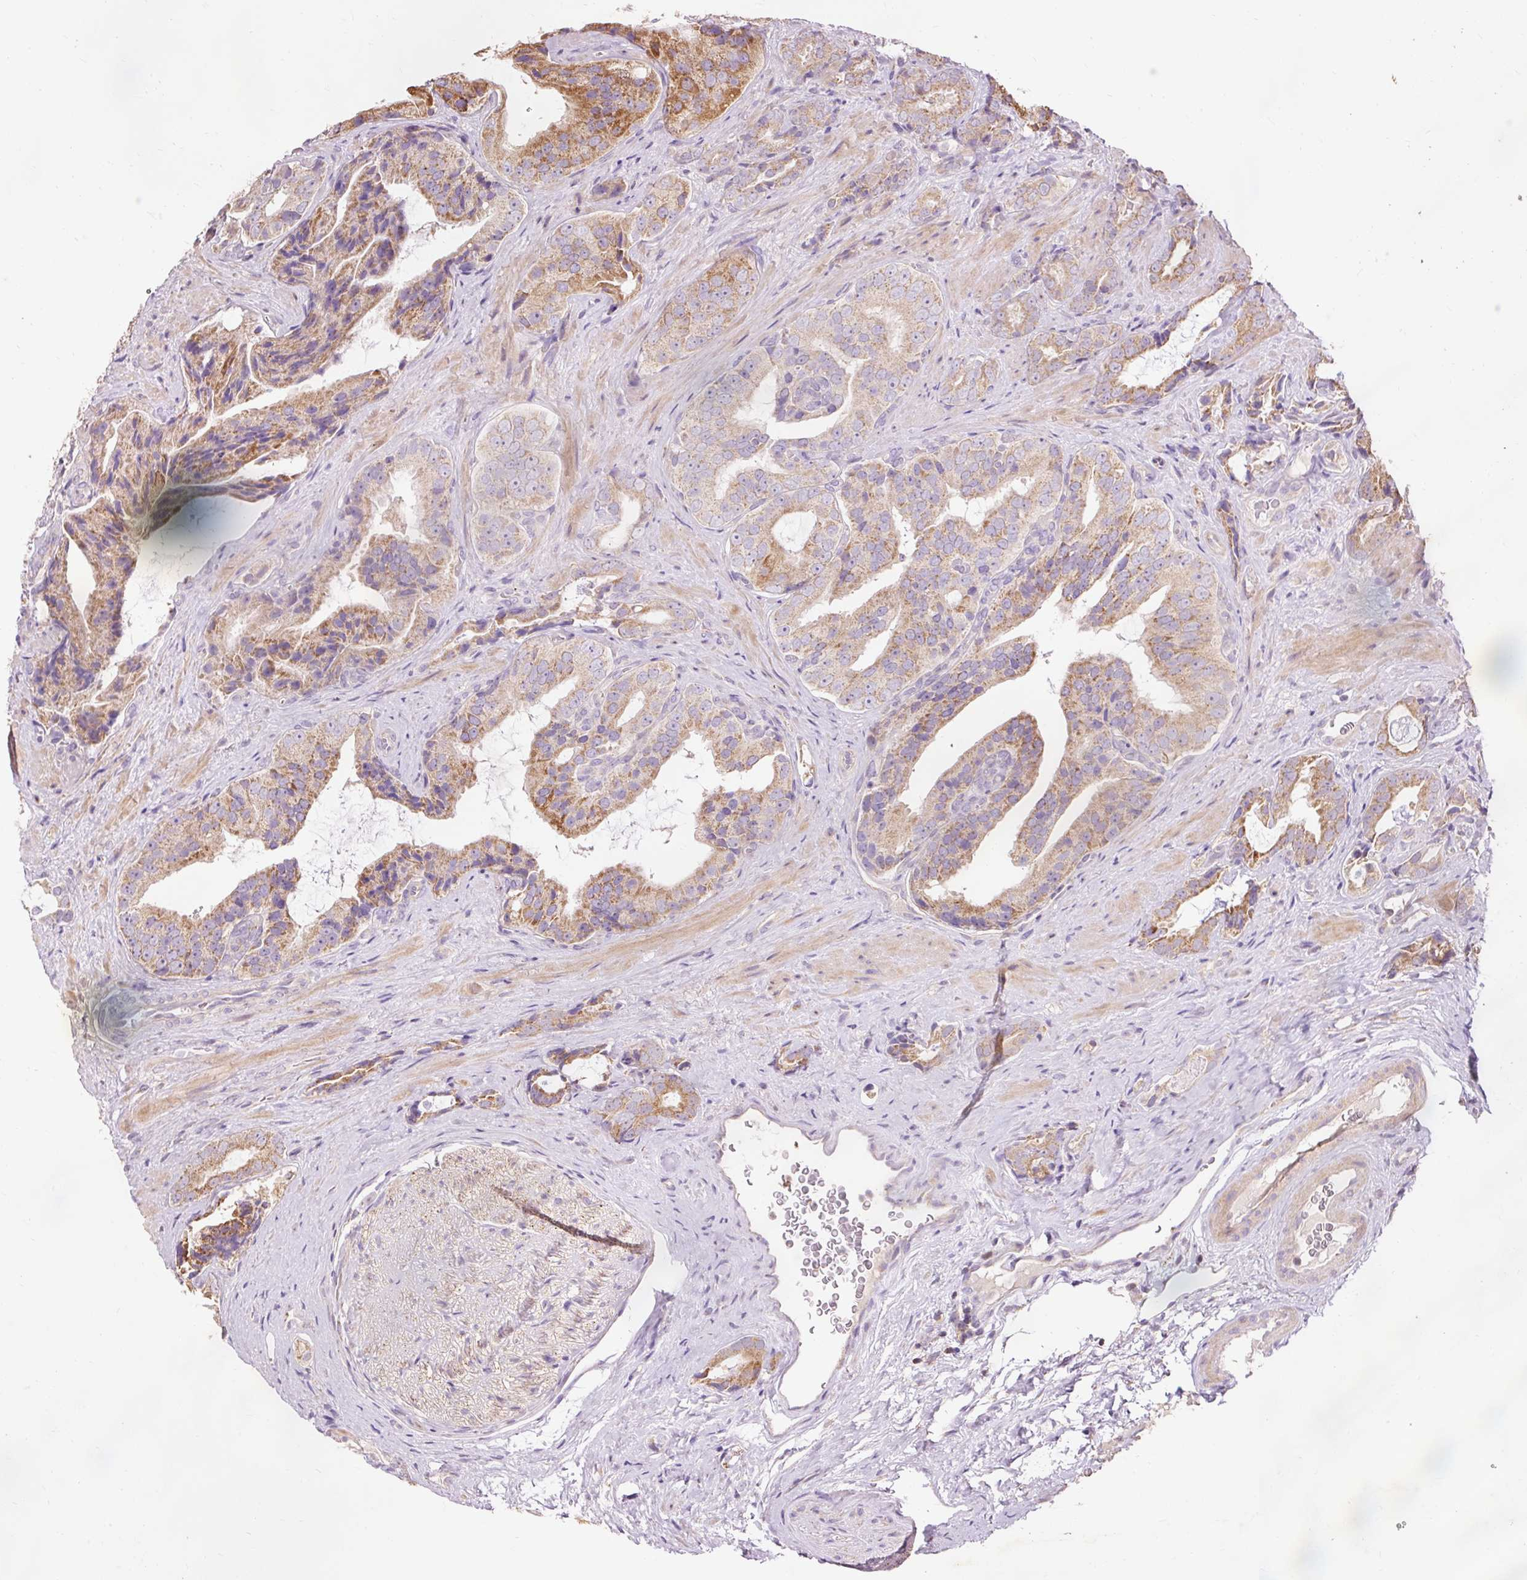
{"staining": {"intensity": "moderate", "quantity": ">75%", "location": "cytoplasmic/membranous"}, "tissue": "prostate cancer", "cell_type": "Tumor cells", "image_type": "cancer", "snomed": [{"axis": "morphology", "description": "Adenocarcinoma, High grade"}, {"axis": "topography", "description": "Prostate"}], "caption": "Immunohistochemical staining of human adenocarcinoma (high-grade) (prostate) shows medium levels of moderate cytoplasmic/membranous protein expression in approximately >75% of tumor cells. (DAB (3,3'-diaminobenzidine) IHC, brown staining for protein, blue staining for nuclei).", "gene": "PRDX5", "patient": {"sex": "male", "age": 71}}